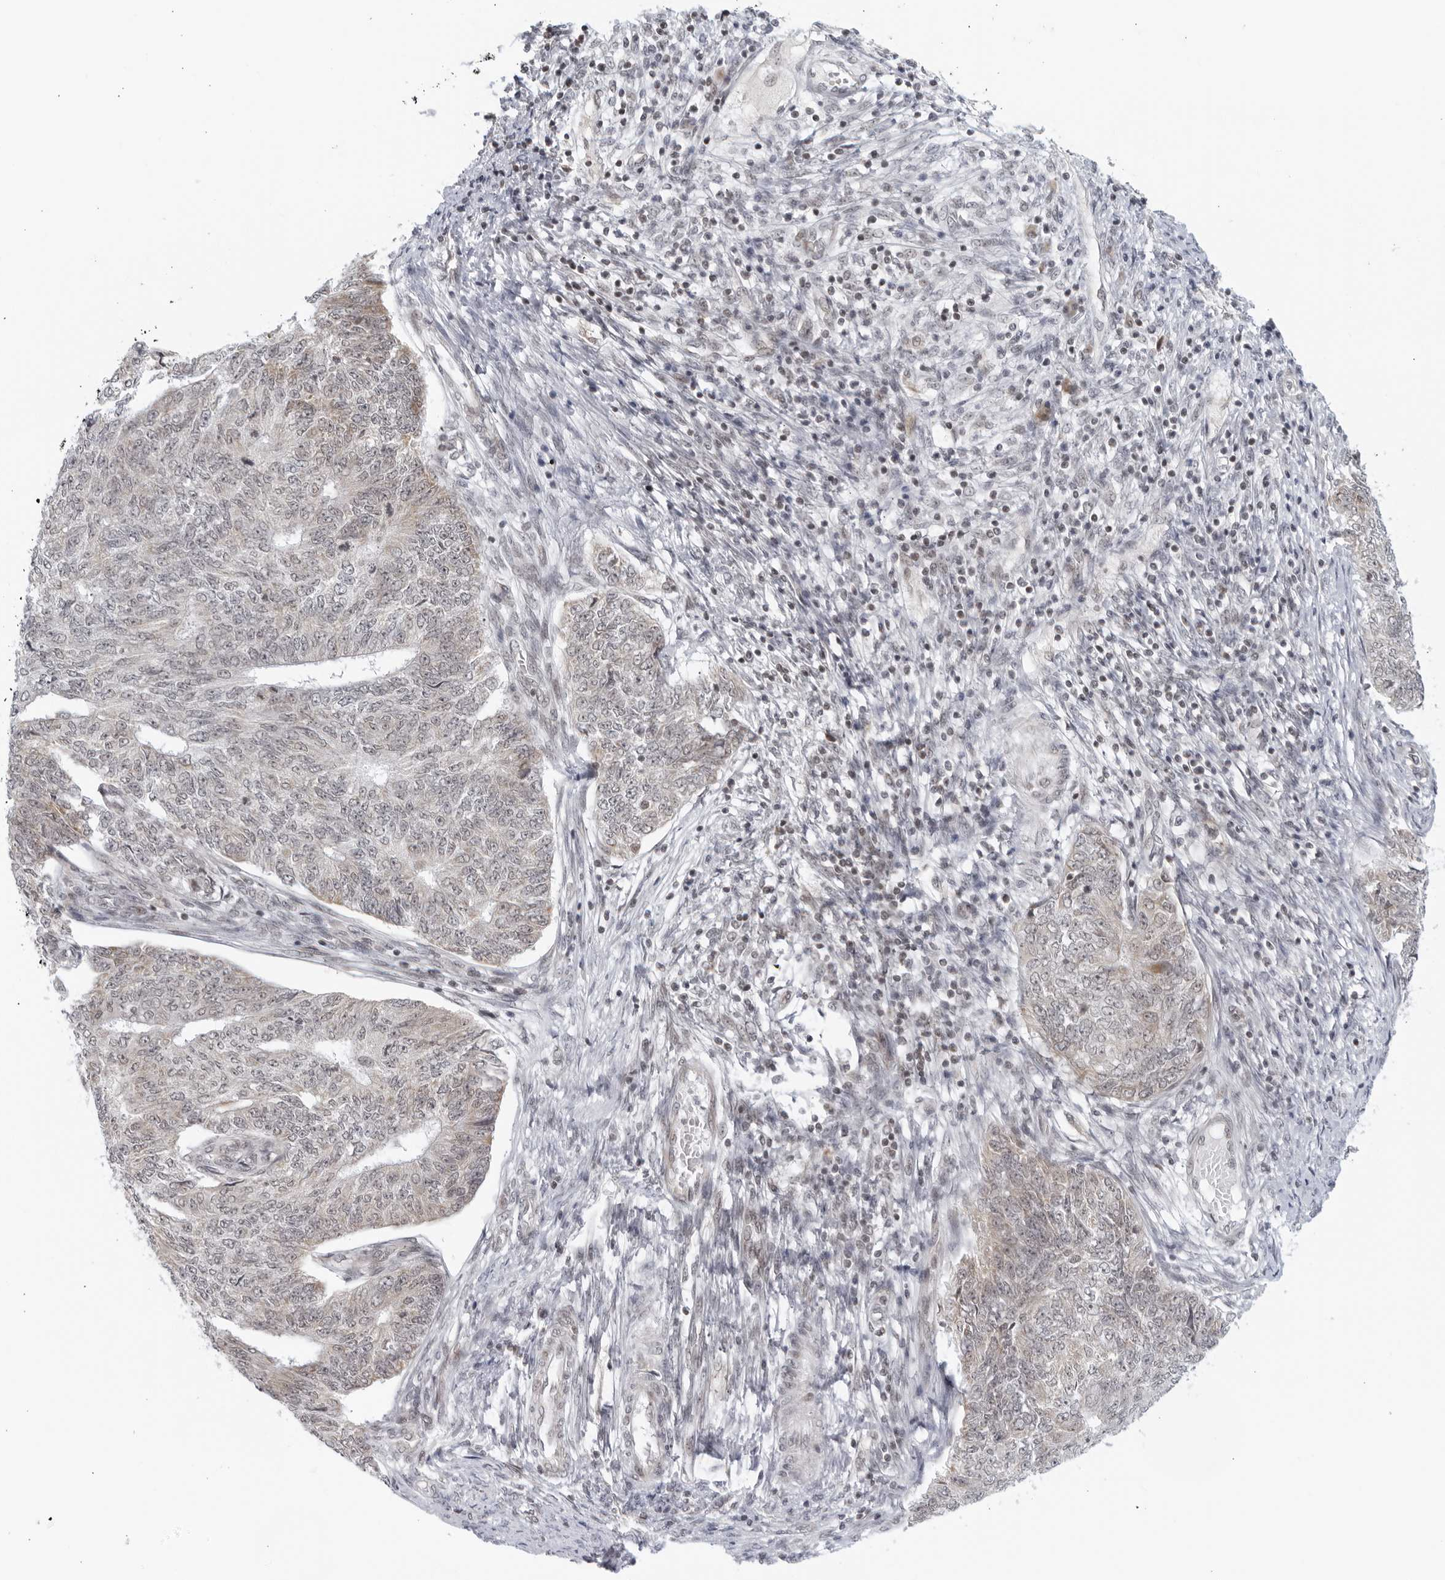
{"staining": {"intensity": "negative", "quantity": "none", "location": "none"}, "tissue": "endometrial cancer", "cell_type": "Tumor cells", "image_type": "cancer", "snomed": [{"axis": "morphology", "description": "Adenocarcinoma, NOS"}, {"axis": "topography", "description": "Endometrium"}], "caption": "Tumor cells show no significant protein expression in endometrial cancer (adenocarcinoma).", "gene": "RAB11FIP3", "patient": {"sex": "female", "age": 32}}